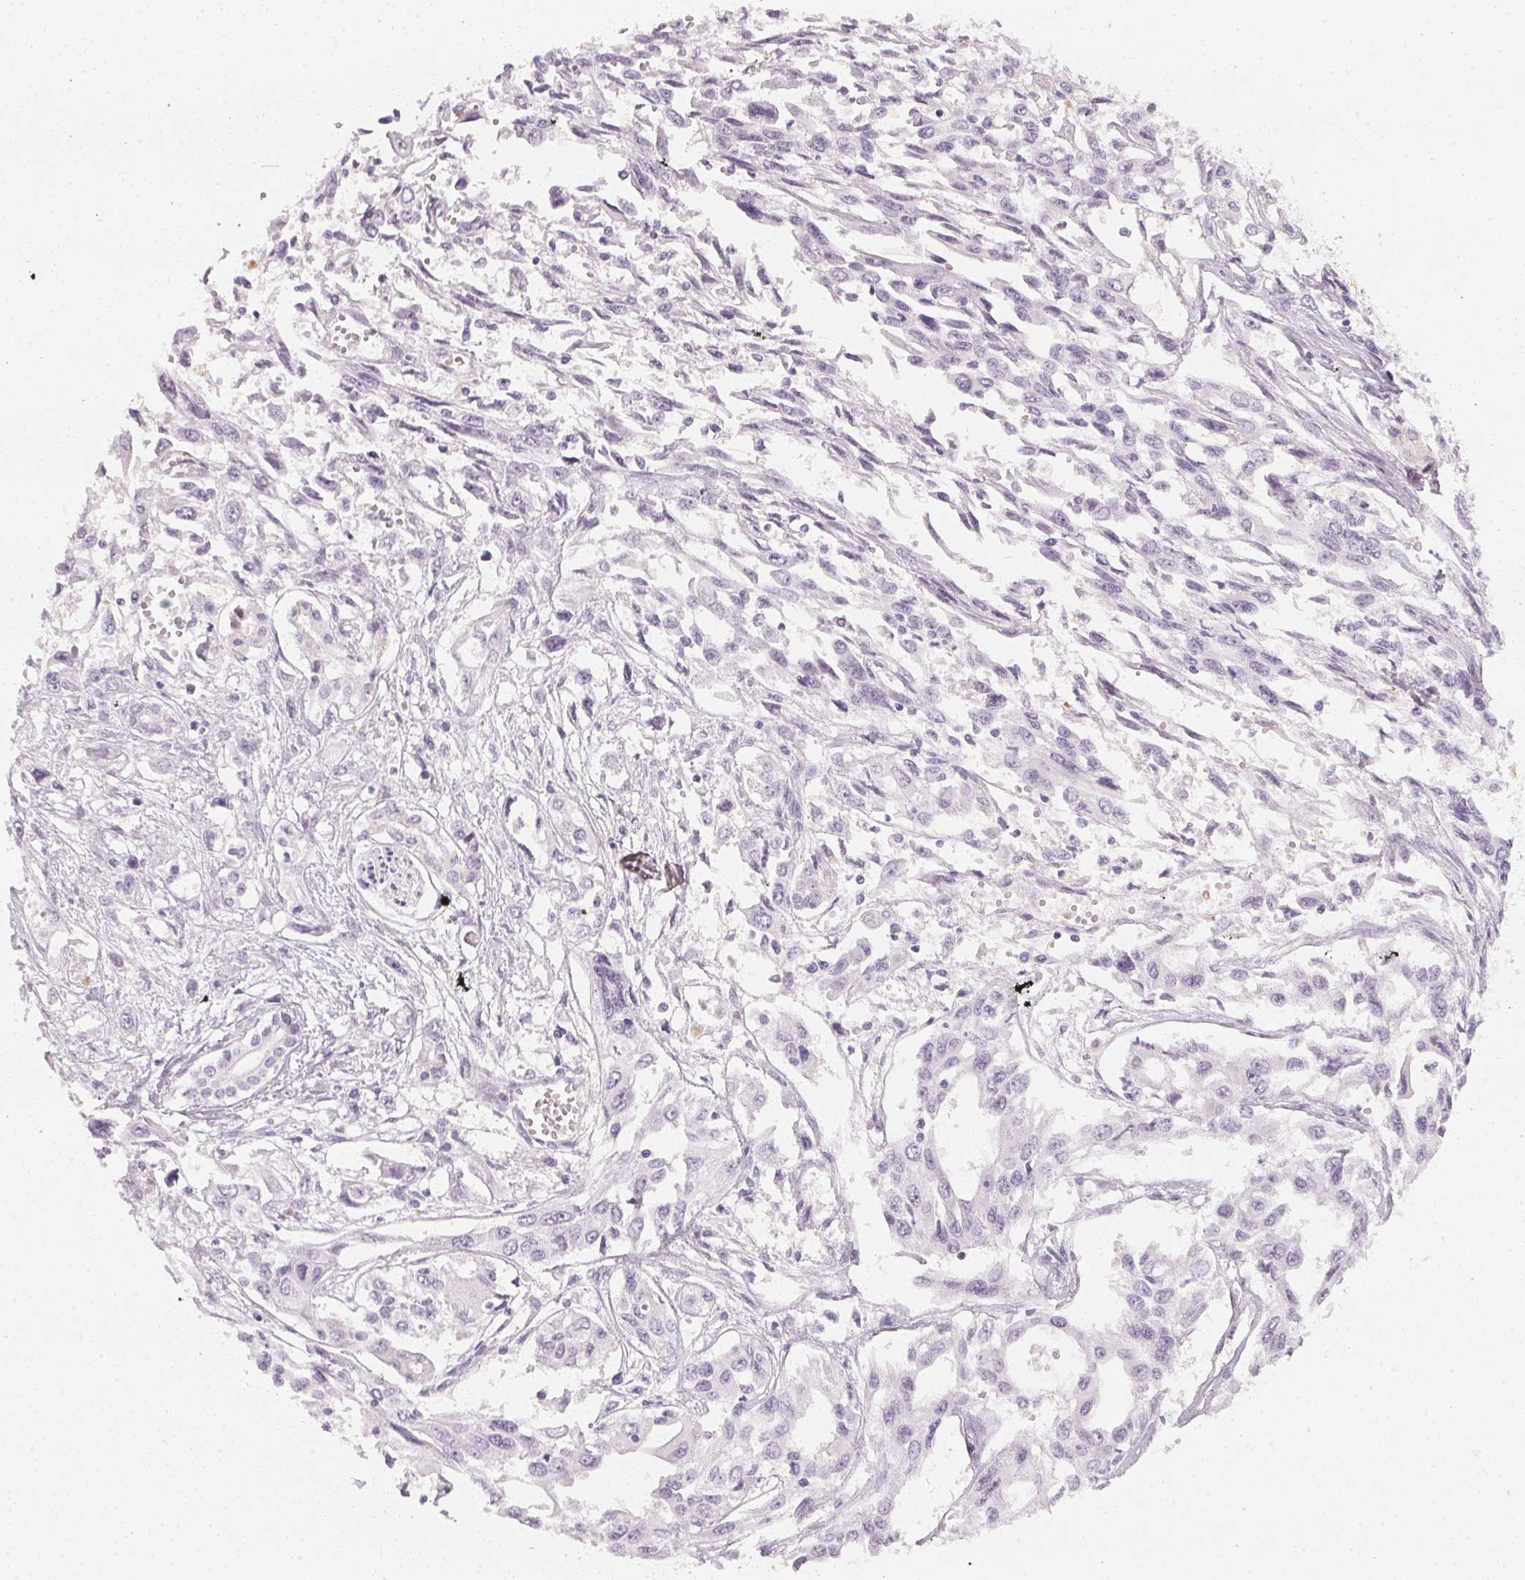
{"staining": {"intensity": "negative", "quantity": "none", "location": "none"}, "tissue": "pancreatic cancer", "cell_type": "Tumor cells", "image_type": "cancer", "snomed": [{"axis": "morphology", "description": "Adenocarcinoma, NOS"}, {"axis": "topography", "description": "Pancreas"}], "caption": "IHC micrograph of pancreatic cancer stained for a protein (brown), which exhibits no expression in tumor cells.", "gene": "CFAP276", "patient": {"sex": "female", "age": 55}}